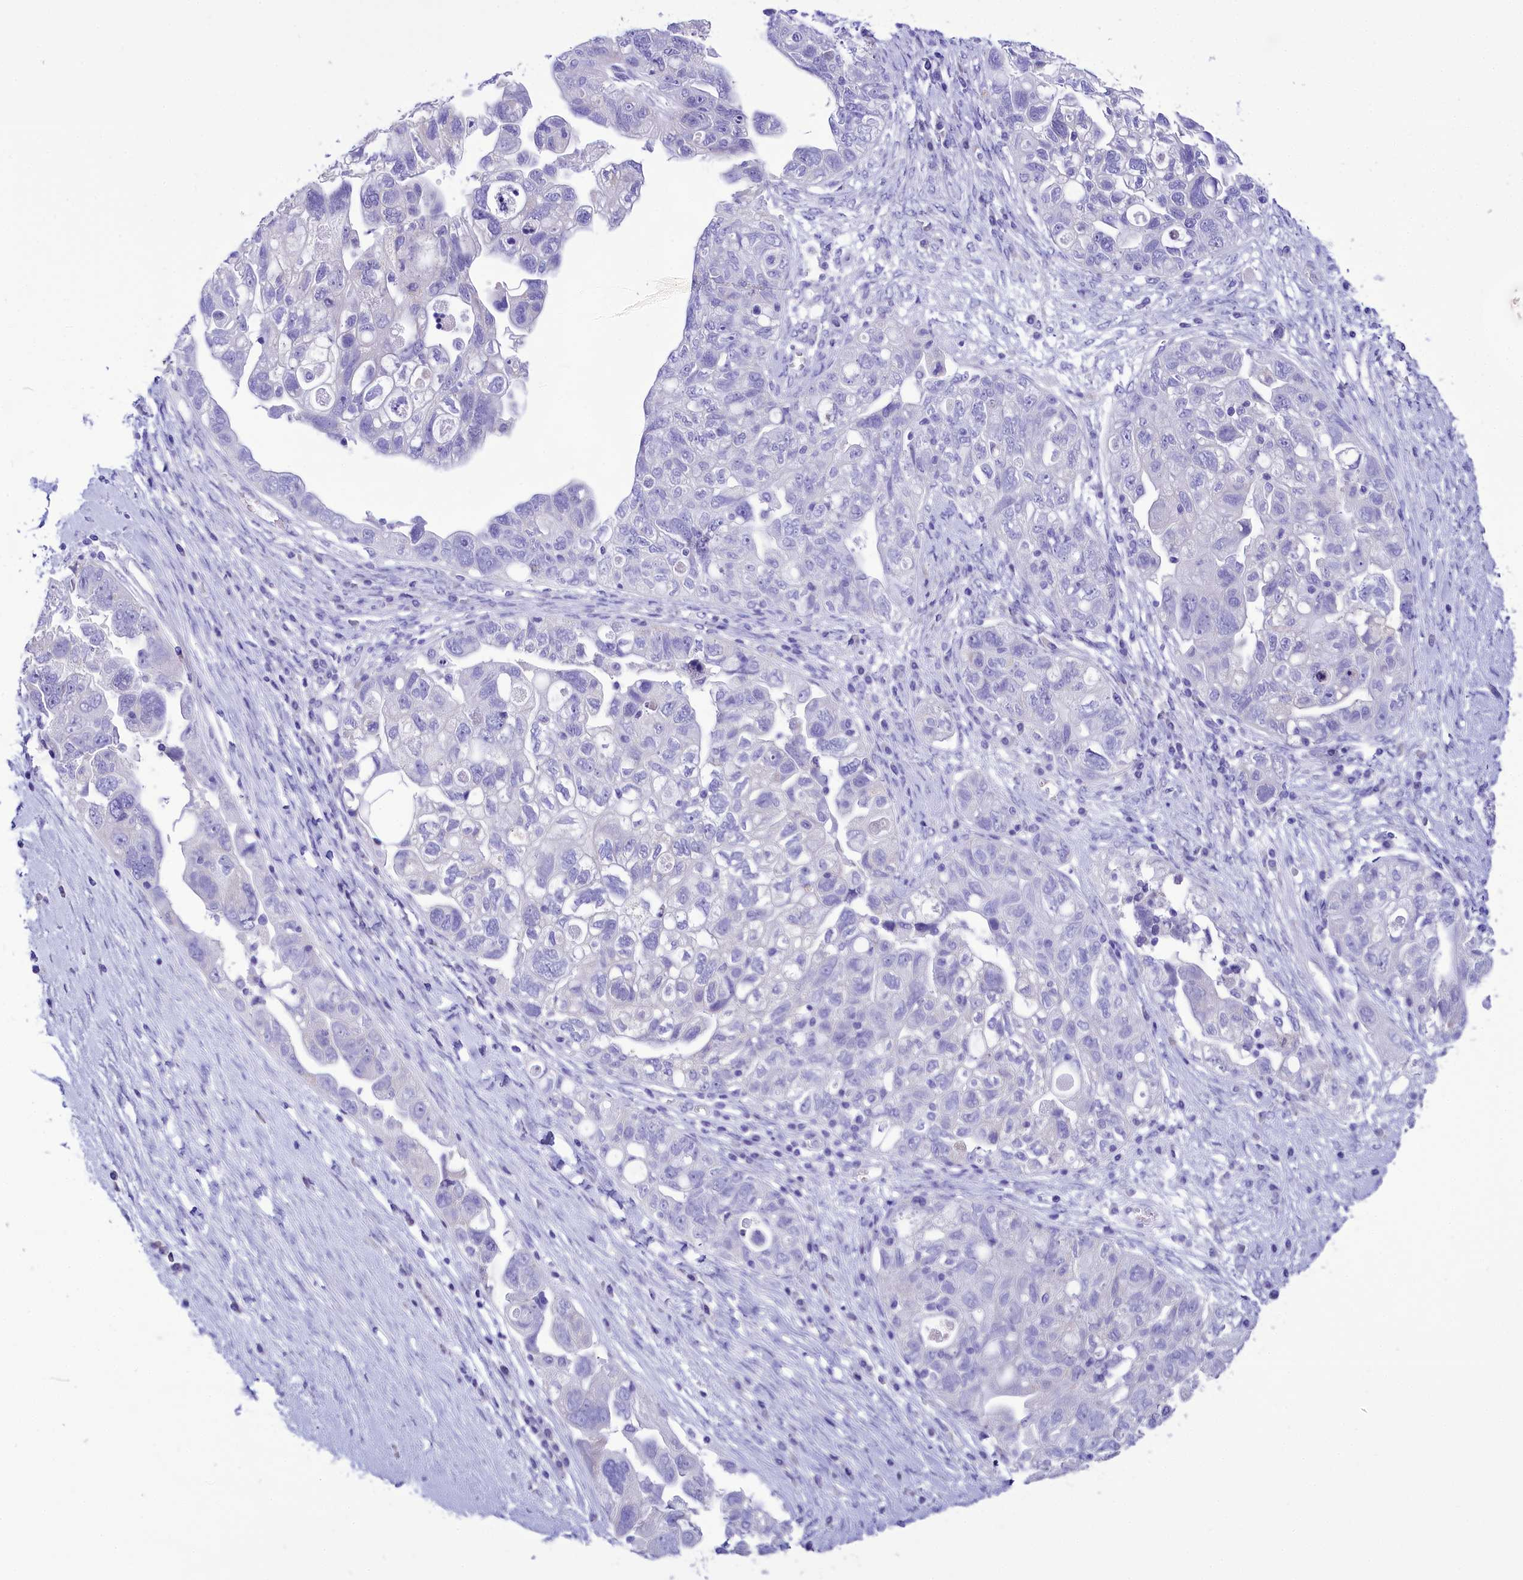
{"staining": {"intensity": "negative", "quantity": "none", "location": "none"}, "tissue": "ovarian cancer", "cell_type": "Tumor cells", "image_type": "cancer", "snomed": [{"axis": "morphology", "description": "Carcinoma, NOS"}, {"axis": "morphology", "description": "Cystadenocarcinoma, serous, NOS"}, {"axis": "topography", "description": "Ovary"}], "caption": "Human ovarian carcinoma stained for a protein using immunohistochemistry demonstrates no expression in tumor cells.", "gene": "TTC36", "patient": {"sex": "female", "age": 69}}